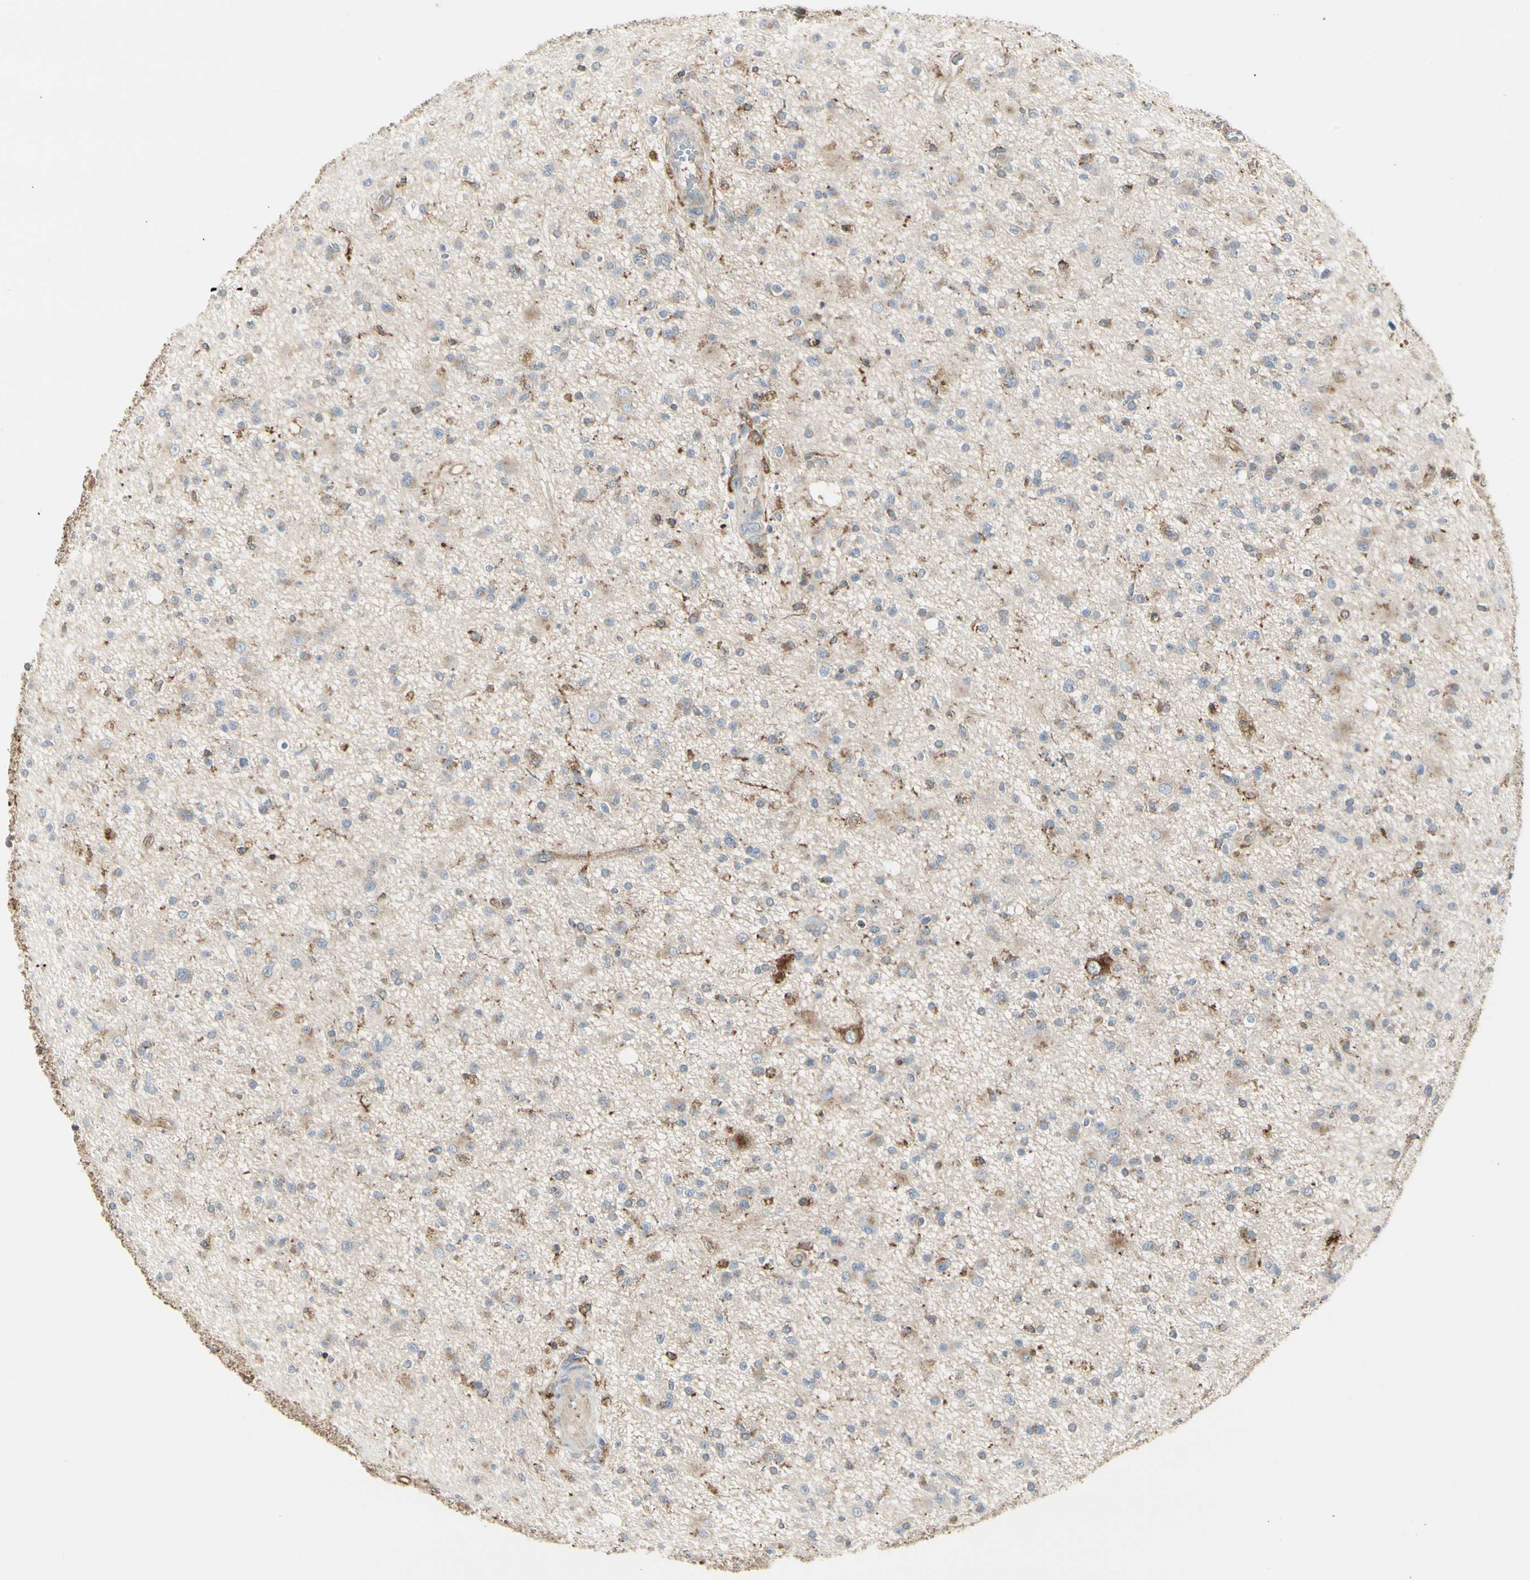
{"staining": {"intensity": "weak", "quantity": "<25%", "location": "cytoplasmic/membranous"}, "tissue": "glioma", "cell_type": "Tumor cells", "image_type": "cancer", "snomed": [{"axis": "morphology", "description": "Glioma, malignant, High grade"}, {"axis": "topography", "description": "Brain"}], "caption": "Immunohistochemical staining of glioma demonstrates no significant staining in tumor cells.", "gene": "ATP6V1B2", "patient": {"sex": "male", "age": 33}}